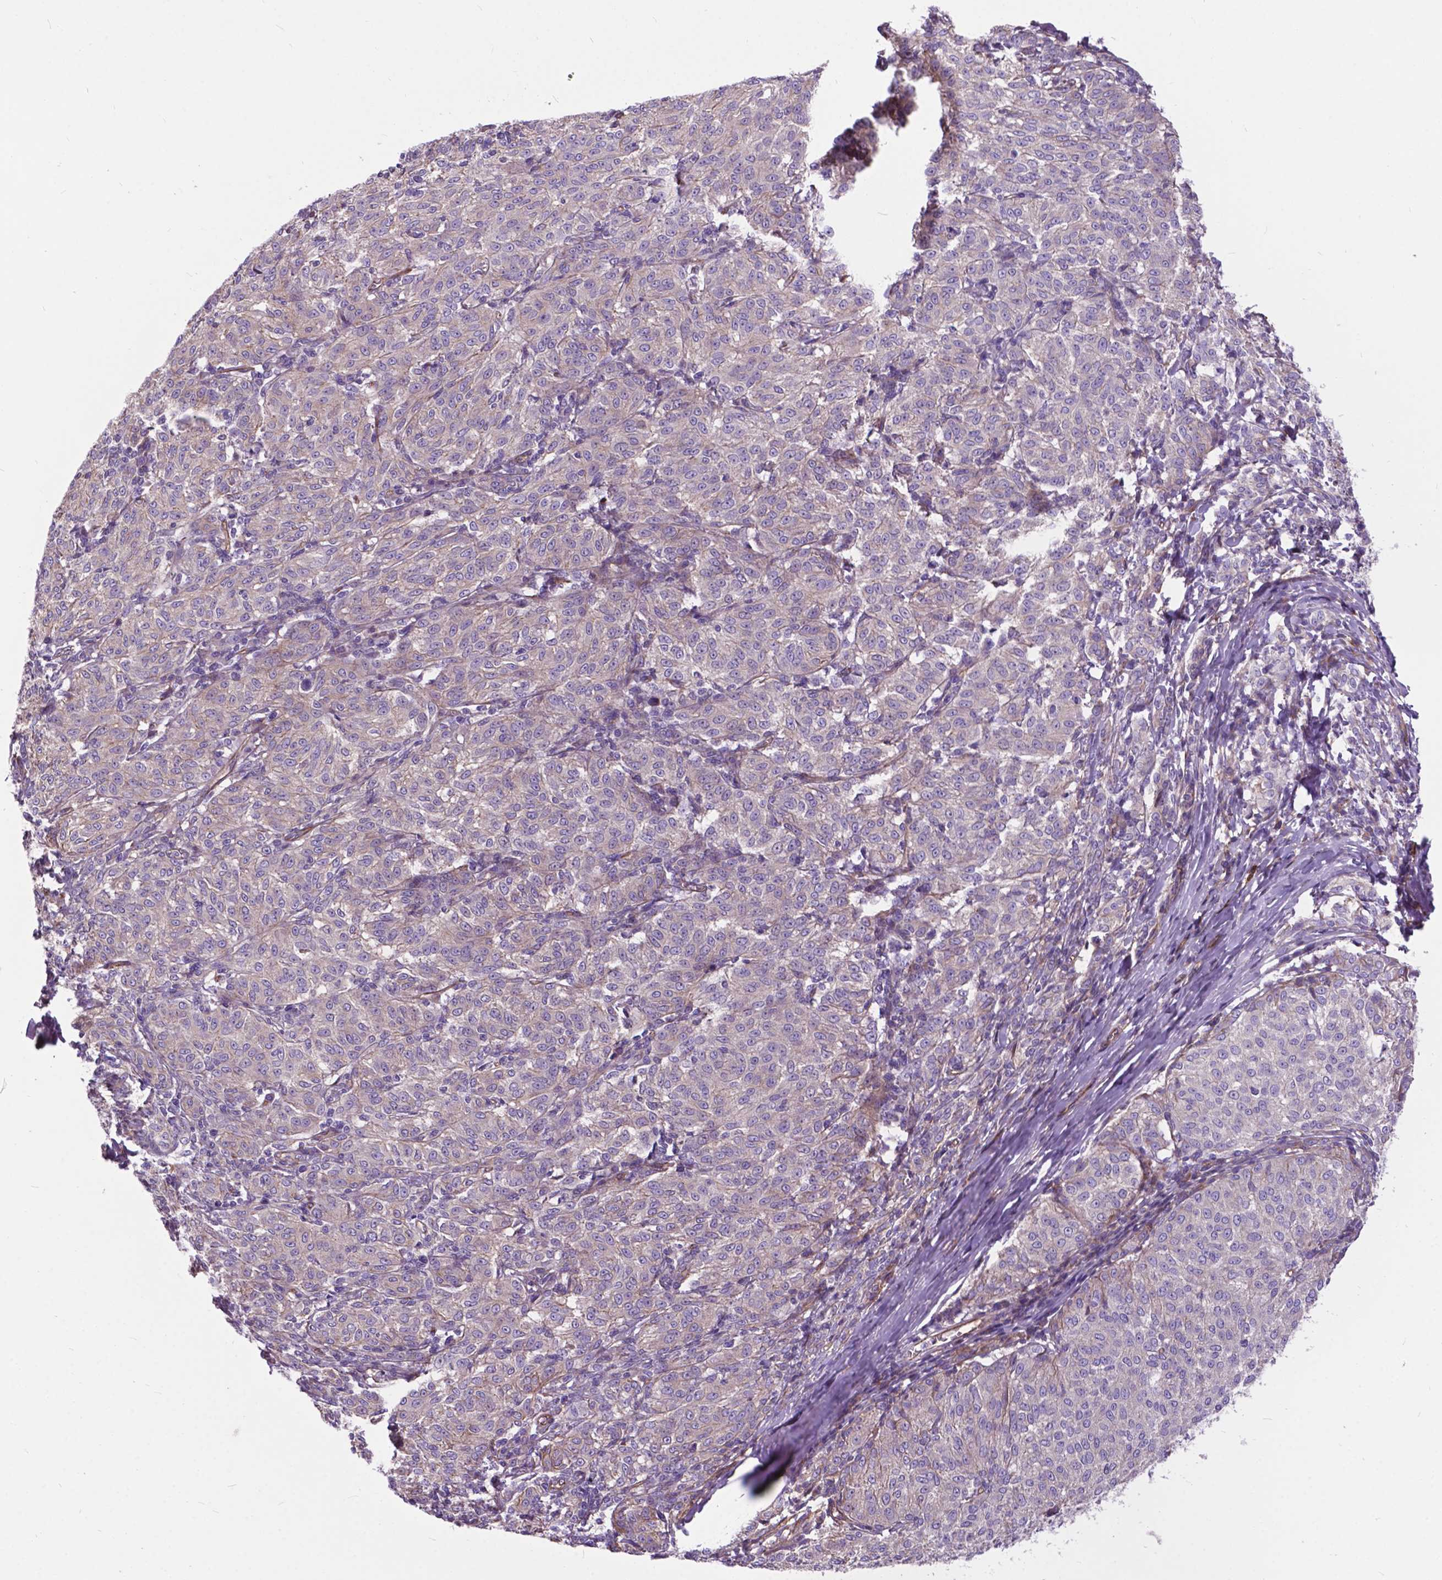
{"staining": {"intensity": "negative", "quantity": "none", "location": "none"}, "tissue": "melanoma", "cell_type": "Tumor cells", "image_type": "cancer", "snomed": [{"axis": "morphology", "description": "Malignant melanoma, NOS"}, {"axis": "topography", "description": "Skin"}], "caption": "Photomicrograph shows no significant protein staining in tumor cells of melanoma. Nuclei are stained in blue.", "gene": "FLT4", "patient": {"sex": "female", "age": 72}}